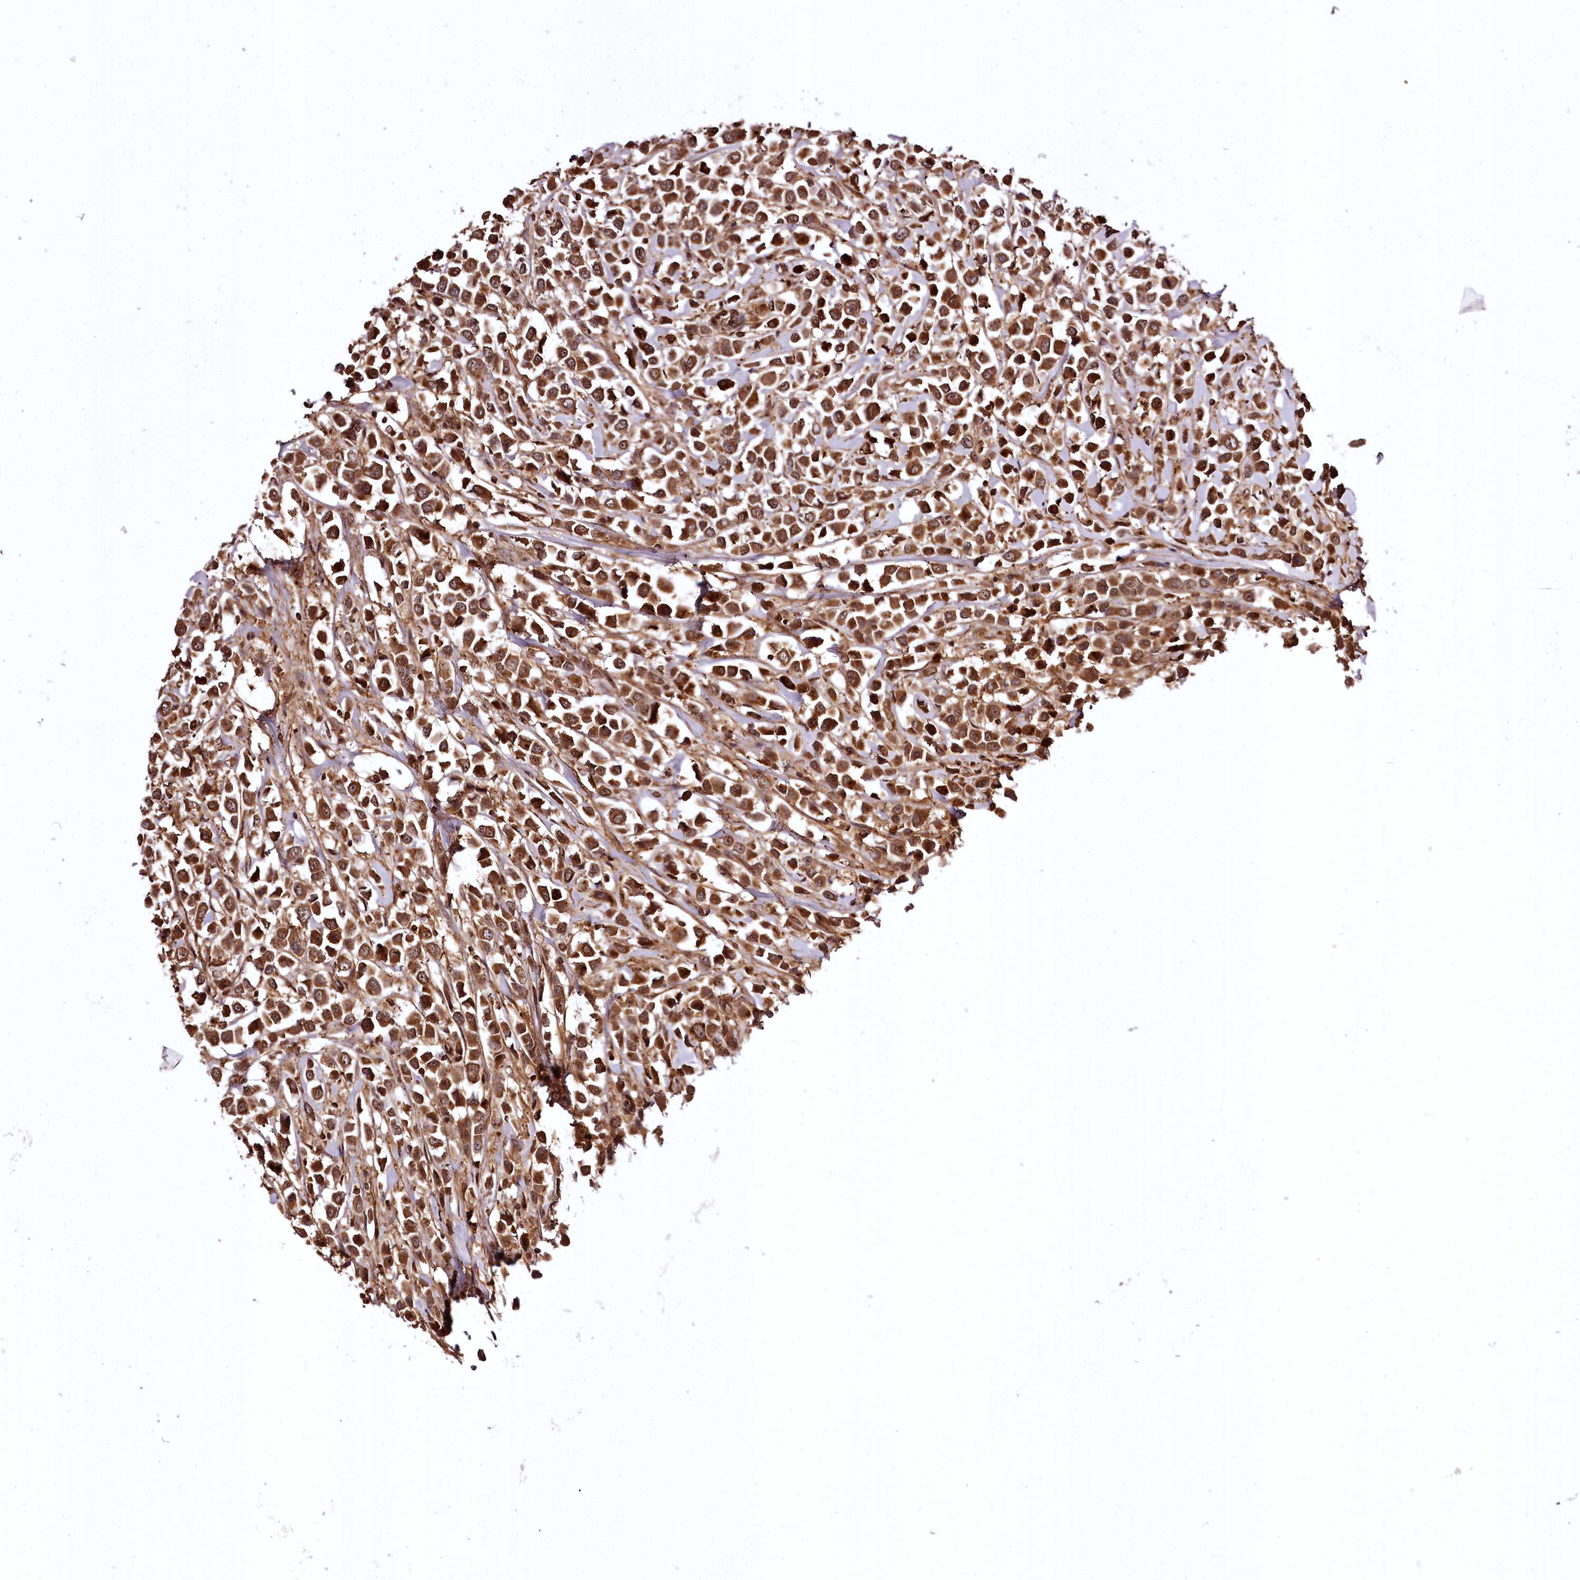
{"staining": {"intensity": "strong", "quantity": ">75%", "location": "cytoplasmic/membranous"}, "tissue": "breast cancer", "cell_type": "Tumor cells", "image_type": "cancer", "snomed": [{"axis": "morphology", "description": "Duct carcinoma"}, {"axis": "topography", "description": "Breast"}], "caption": "A histopathology image of human breast cancer stained for a protein shows strong cytoplasmic/membranous brown staining in tumor cells.", "gene": "TTC12", "patient": {"sex": "female", "age": 61}}